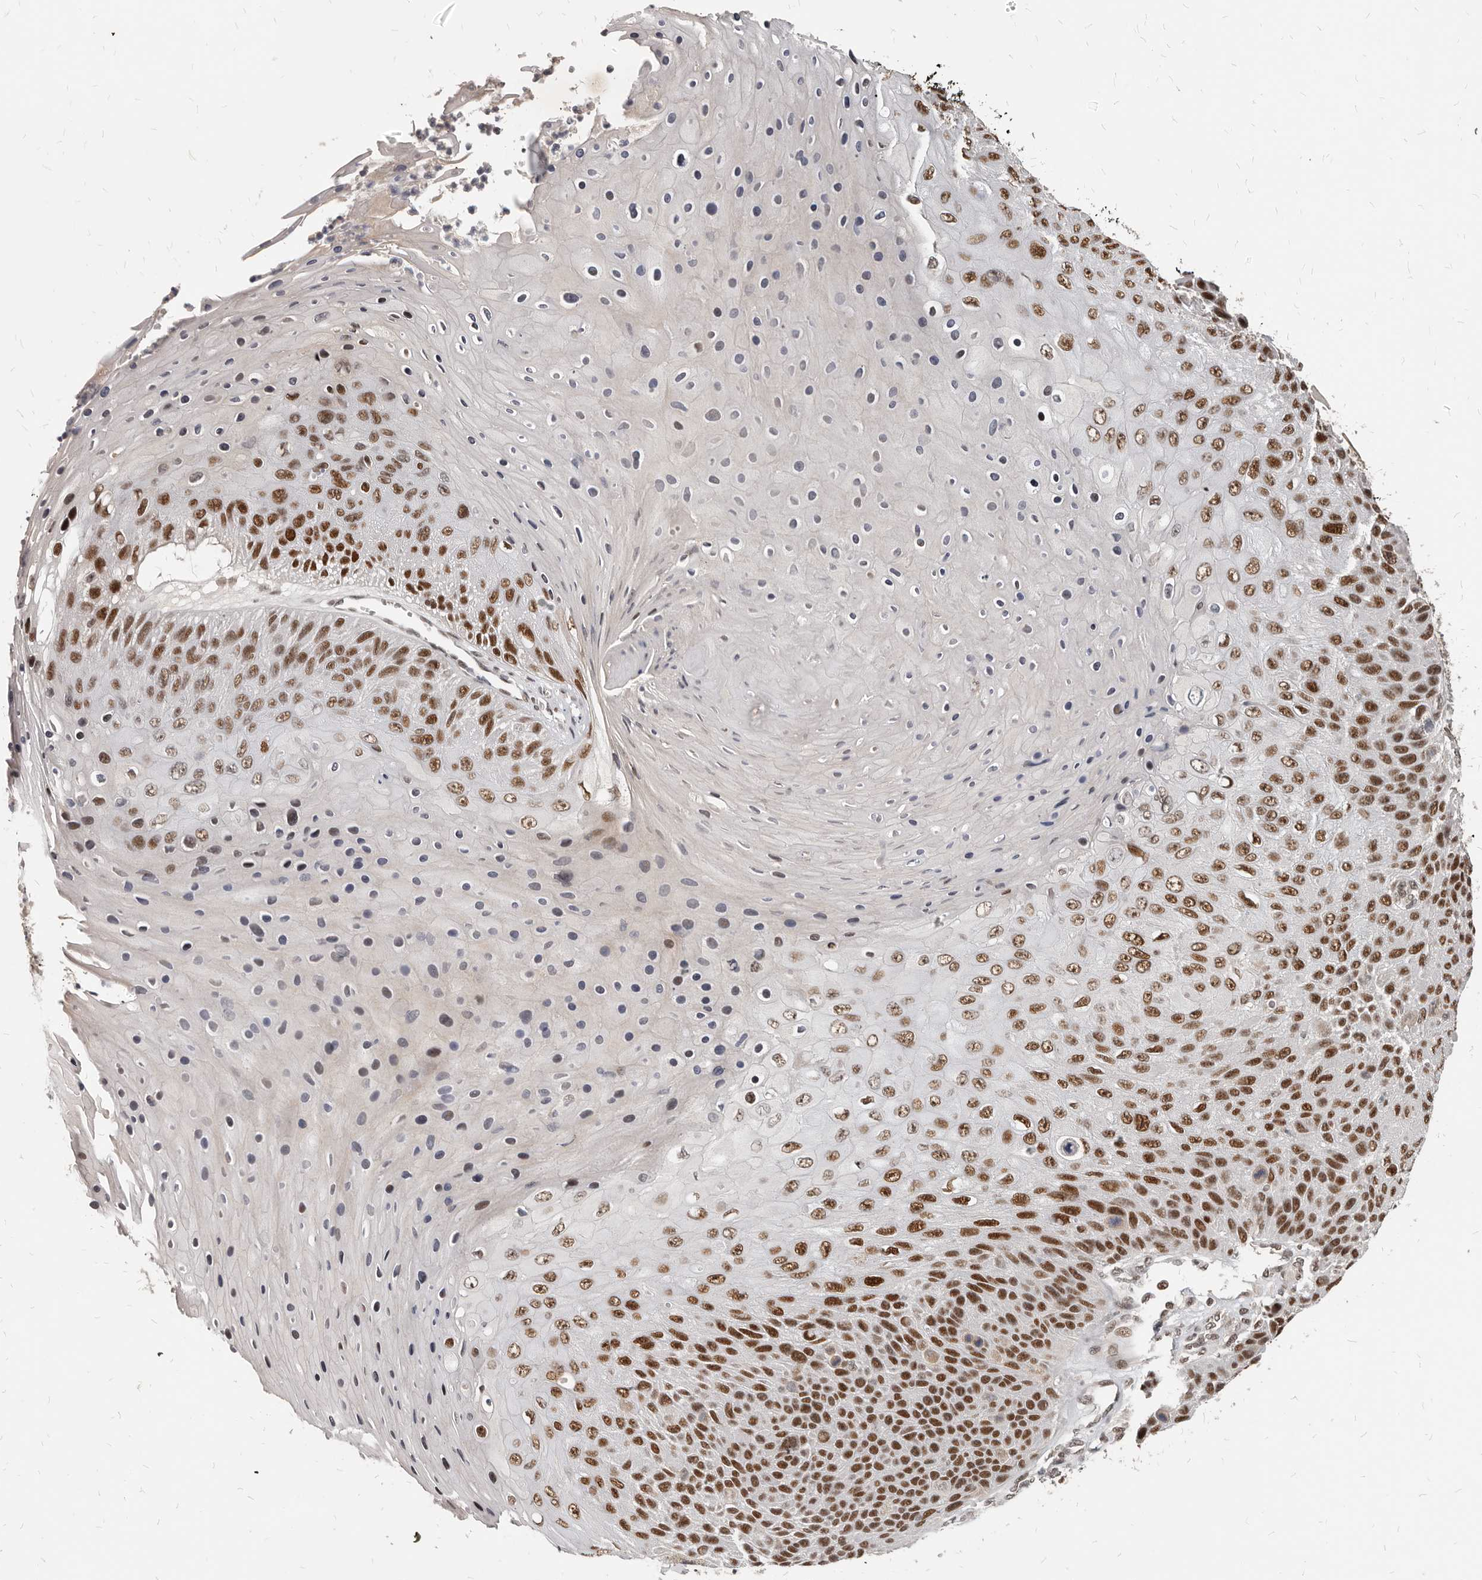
{"staining": {"intensity": "strong", "quantity": ">75%", "location": "nuclear"}, "tissue": "skin cancer", "cell_type": "Tumor cells", "image_type": "cancer", "snomed": [{"axis": "morphology", "description": "Squamous cell carcinoma, NOS"}, {"axis": "topography", "description": "Skin"}], "caption": "Human skin cancer (squamous cell carcinoma) stained with a protein marker demonstrates strong staining in tumor cells.", "gene": "ATF5", "patient": {"sex": "female", "age": 88}}